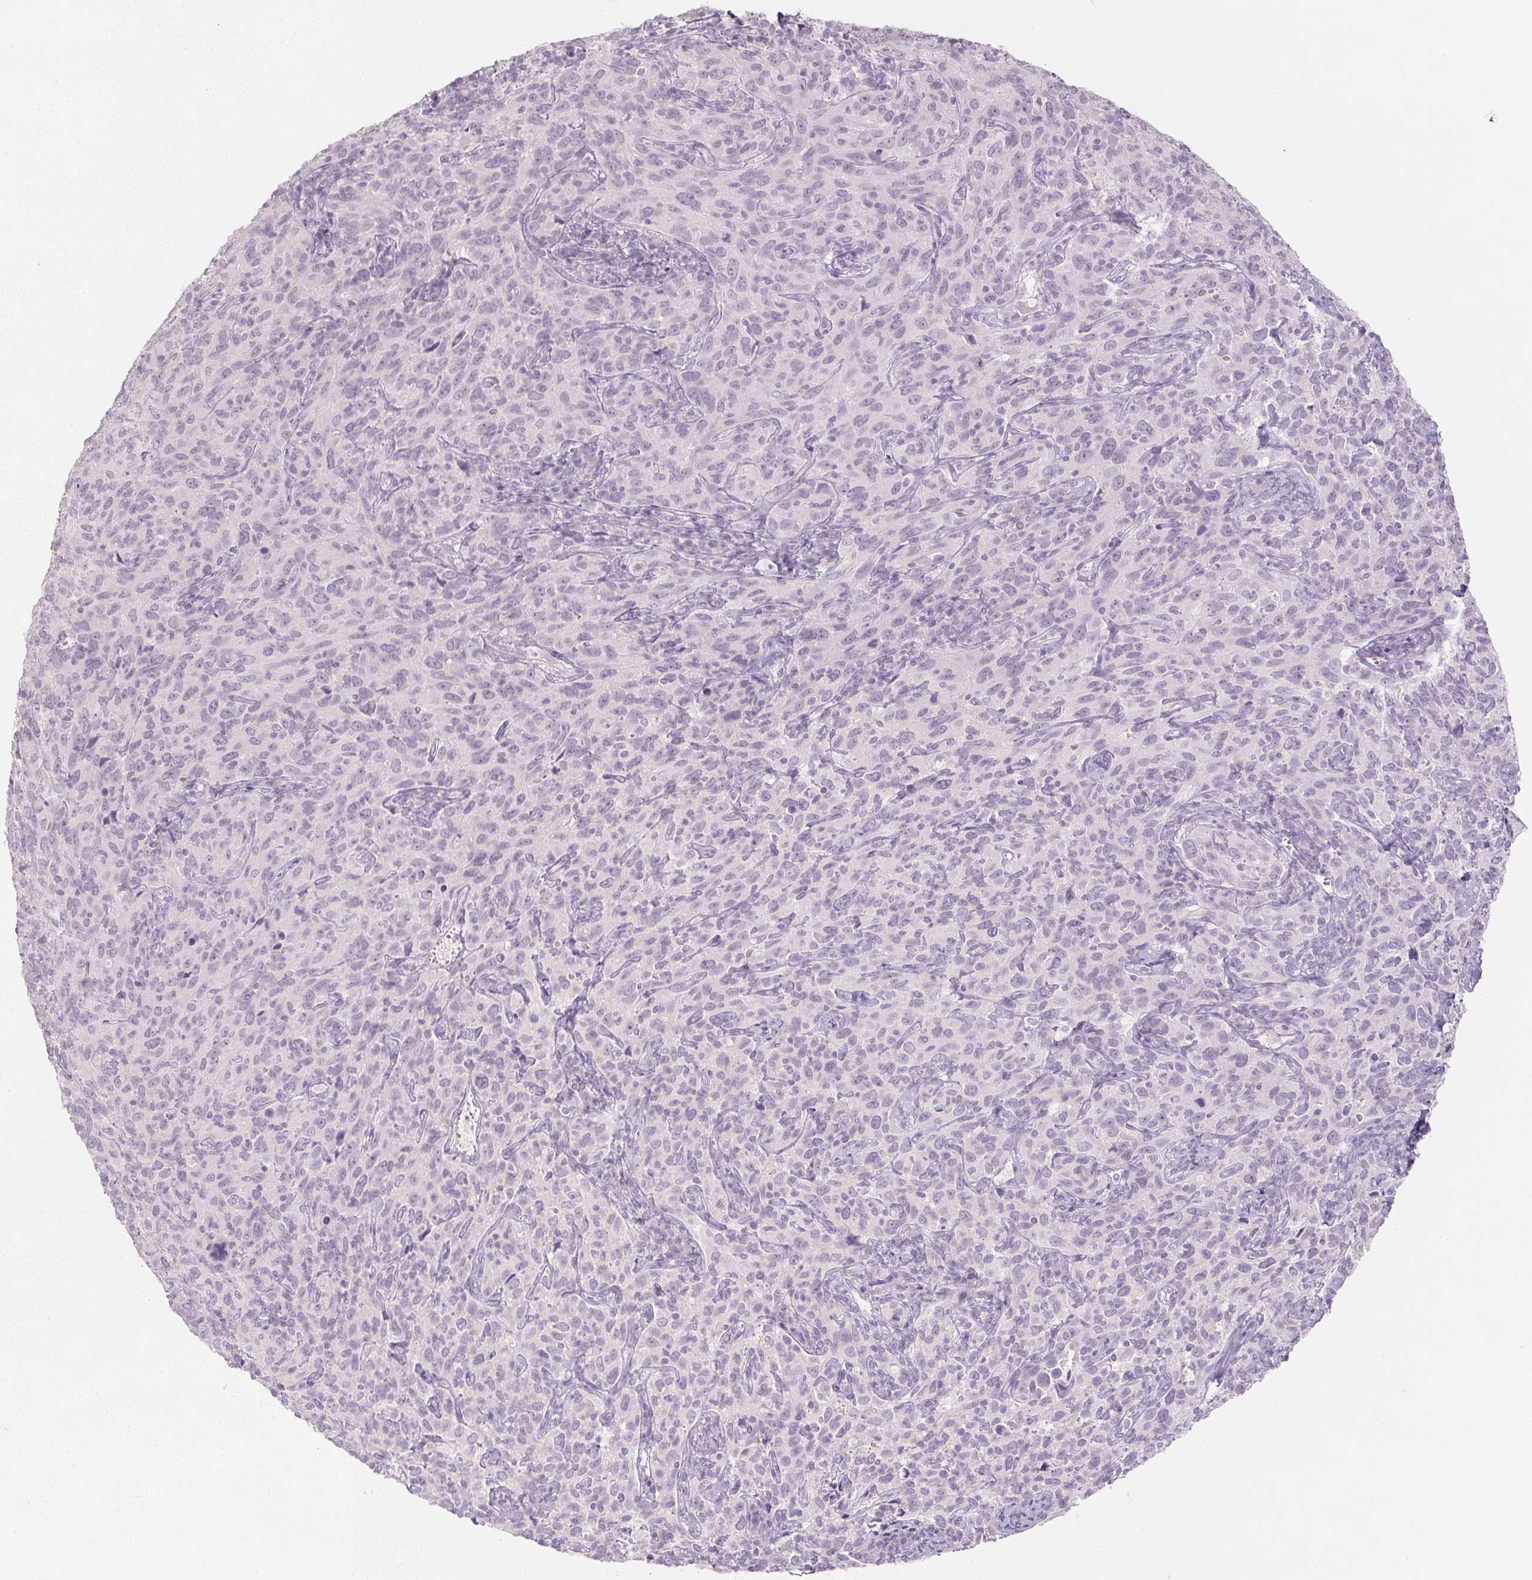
{"staining": {"intensity": "negative", "quantity": "none", "location": "none"}, "tissue": "cervical cancer", "cell_type": "Tumor cells", "image_type": "cancer", "snomed": [{"axis": "morphology", "description": "Squamous cell carcinoma, NOS"}, {"axis": "topography", "description": "Cervix"}], "caption": "Immunohistochemistry (IHC) photomicrograph of neoplastic tissue: squamous cell carcinoma (cervical) stained with DAB demonstrates no significant protein expression in tumor cells. (DAB (3,3'-diaminobenzidine) immunohistochemistry (IHC) with hematoxylin counter stain).", "gene": "PI3", "patient": {"sex": "female", "age": 51}}